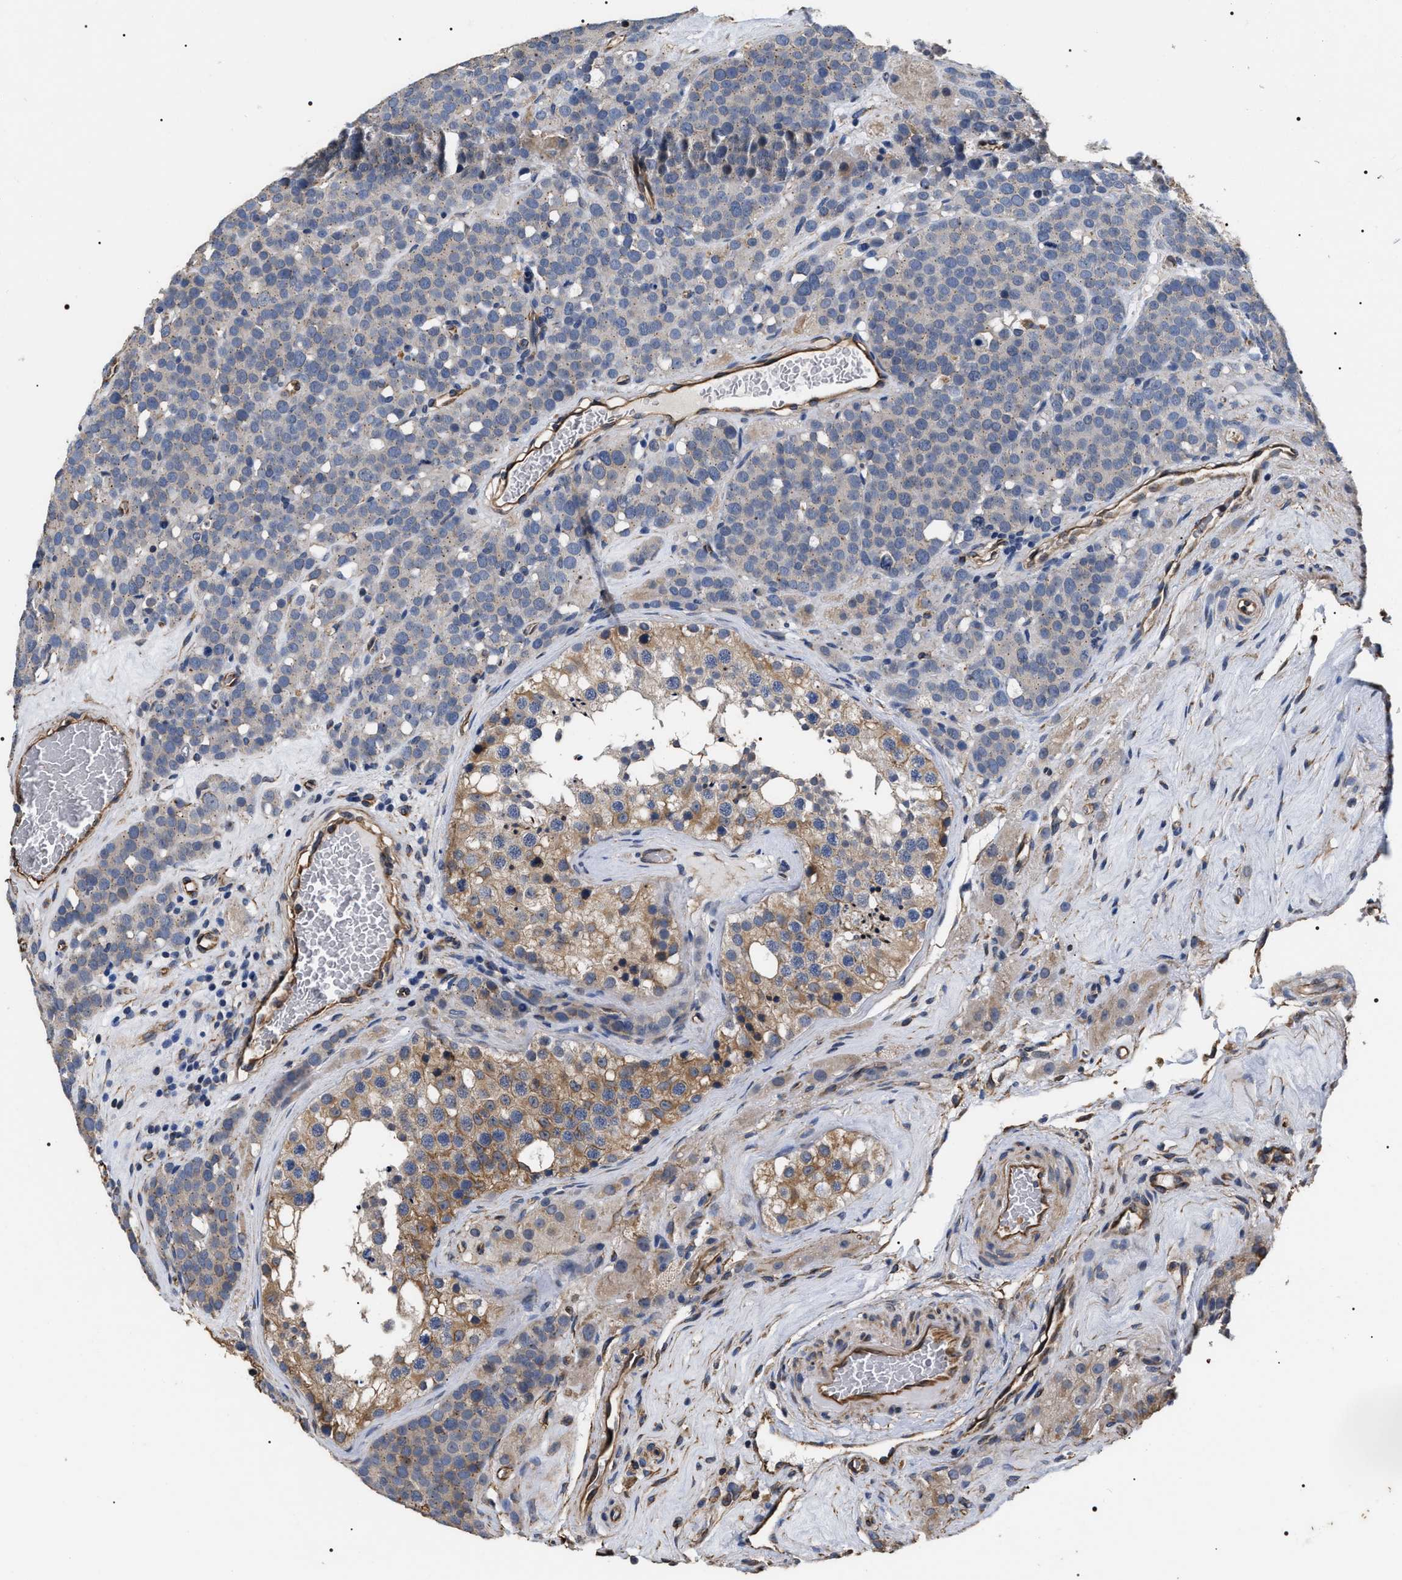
{"staining": {"intensity": "negative", "quantity": "none", "location": "none"}, "tissue": "testis cancer", "cell_type": "Tumor cells", "image_type": "cancer", "snomed": [{"axis": "morphology", "description": "Seminoma, NOS"}, {"axis": "topography", "description": "Testis"}], "caption": "Testis cancer (seminoma) stained for a protein using IHC exhibits no expression tumor cells.", "gene": "TSPAN33", "patient": {"sex": "male", "age": 71}}